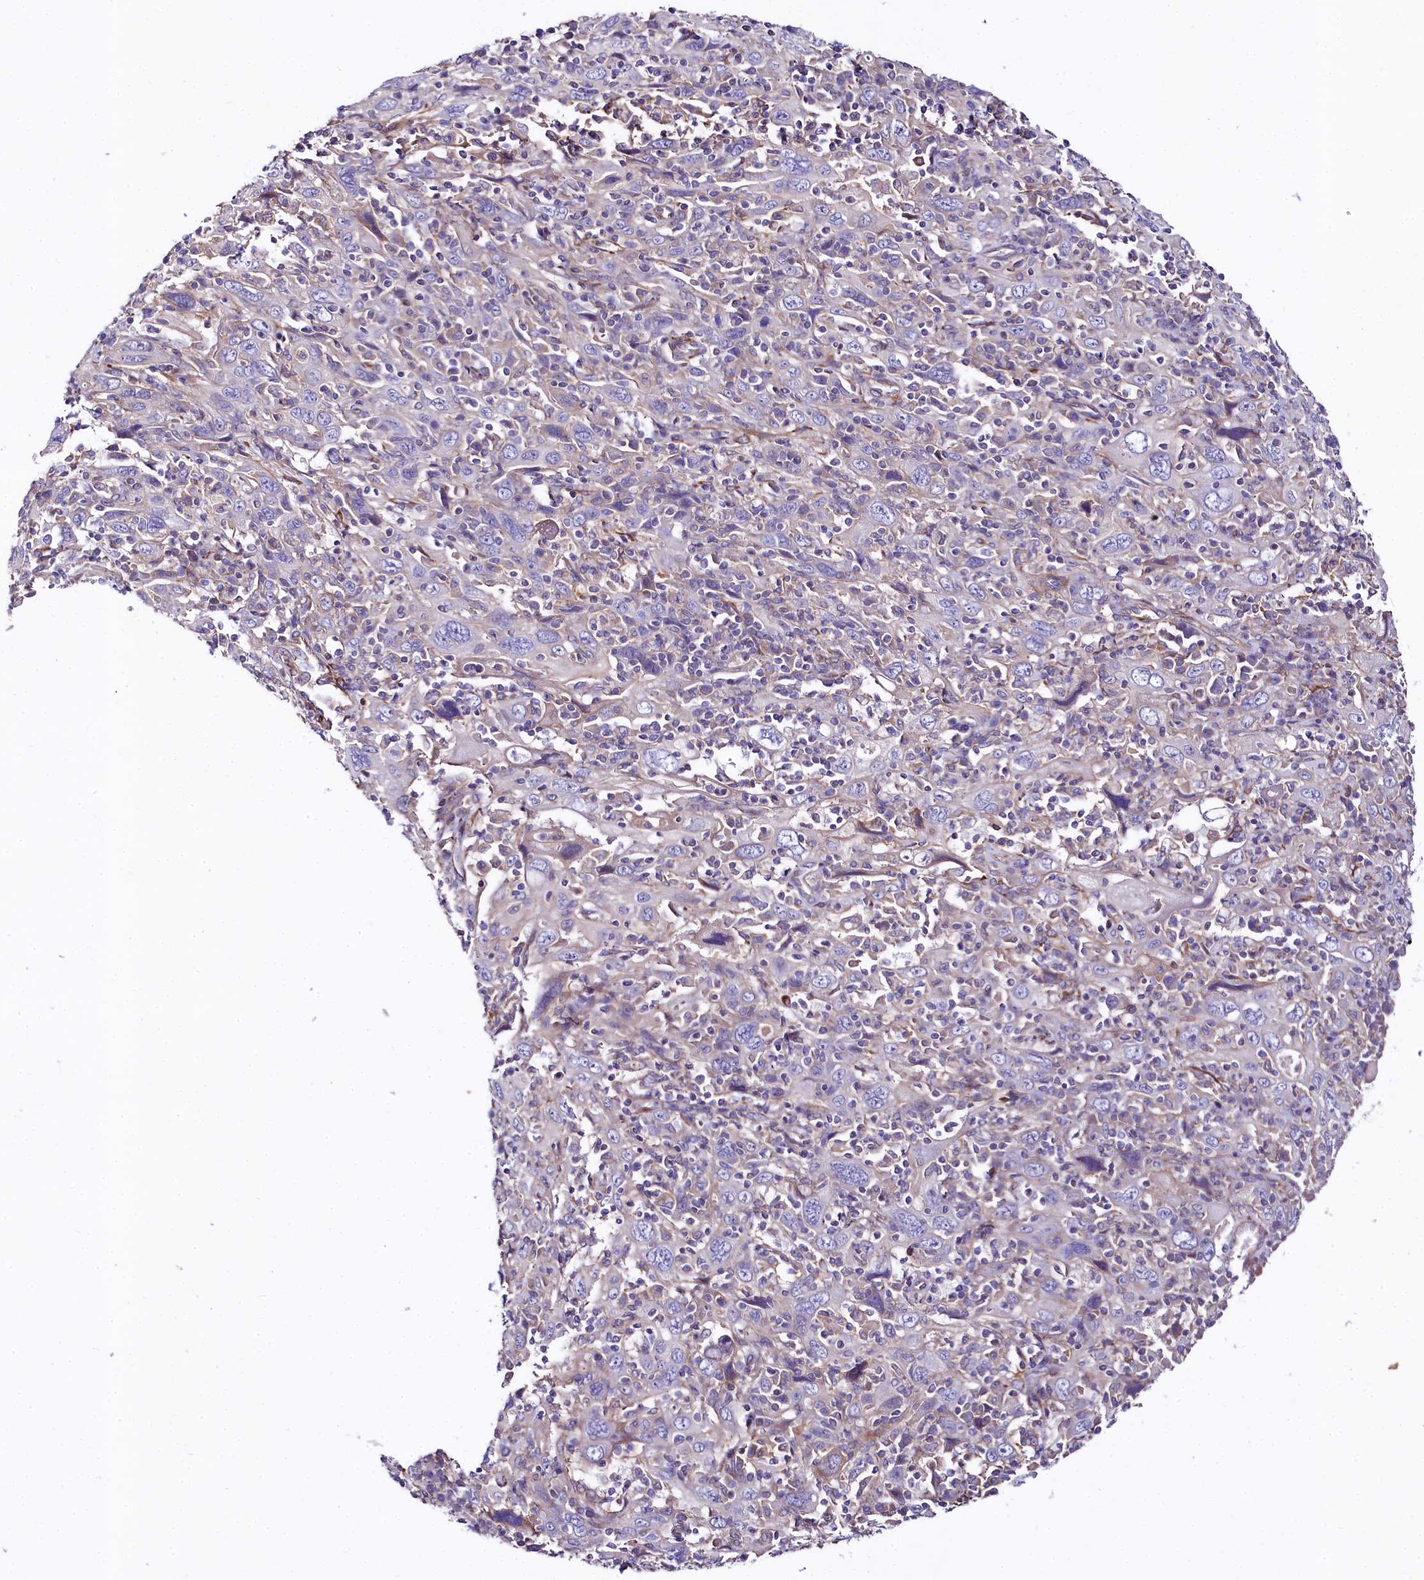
{"staining": {"intensity": "negative", "quantity": "none", "location": "none"}, "tissue": "cervical cancer", "cell_type": "Tumor cells", "image_type": "cancer", "snomed": [{"axis": "morphology", "description": "Squamous cell carcinoma, NOS"}, {"axis": "topography", "description": "Cervix"}], "caption": "Human cervical cancer stained for a protein using immunohistochemistry exhibits no positivity in tumor cells.", "gene": "FCHSD2", "patient": {"sex": "female", "age": 46}}